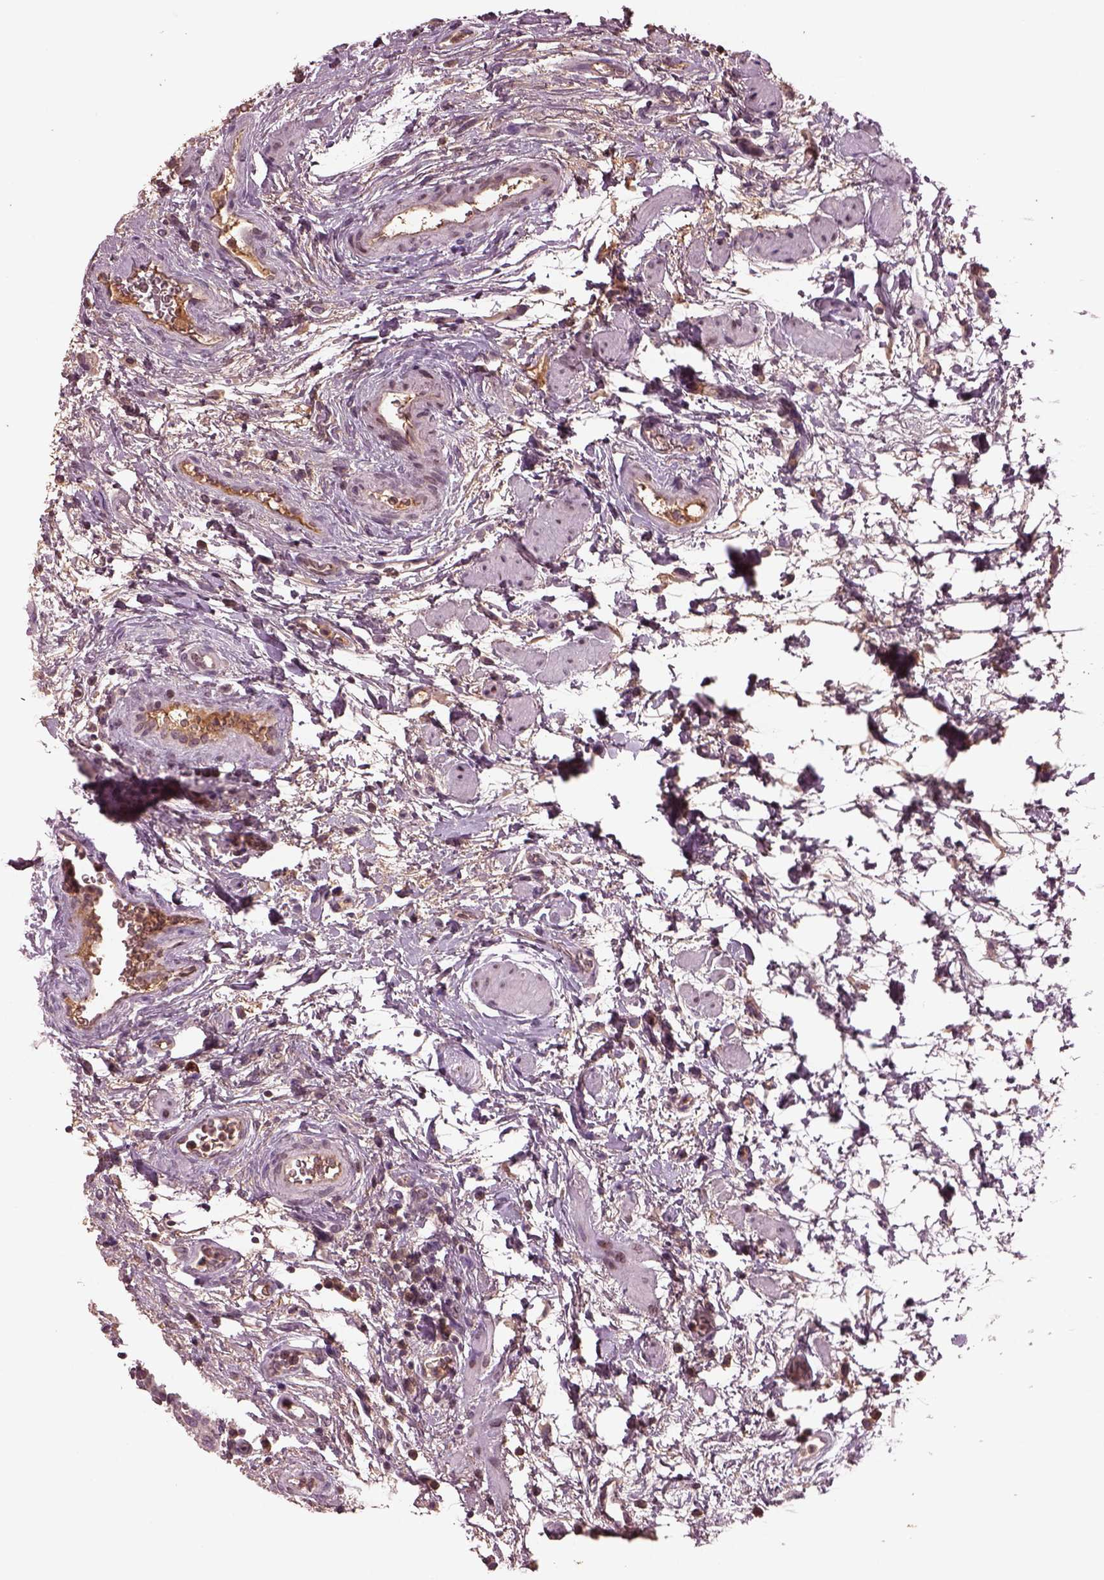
{"staining": {"intensity": "negative", "quantity": "none", "location": "none"}, "tissue": "urinary bladder", "cell_type": "Urothelial cells", "image_type": "normal", "snomed": [{"axis": "morphology", "description": "Normal tissue, NOS"}, {"axis": "topography", "description": "Urinary bladder"}], "caption": "IHC of unremarkable human urinary bladder demonstrates no staining in urothelial cells.", "gene": "PTX4", "patient": {"sex": "male", "age": 69}}